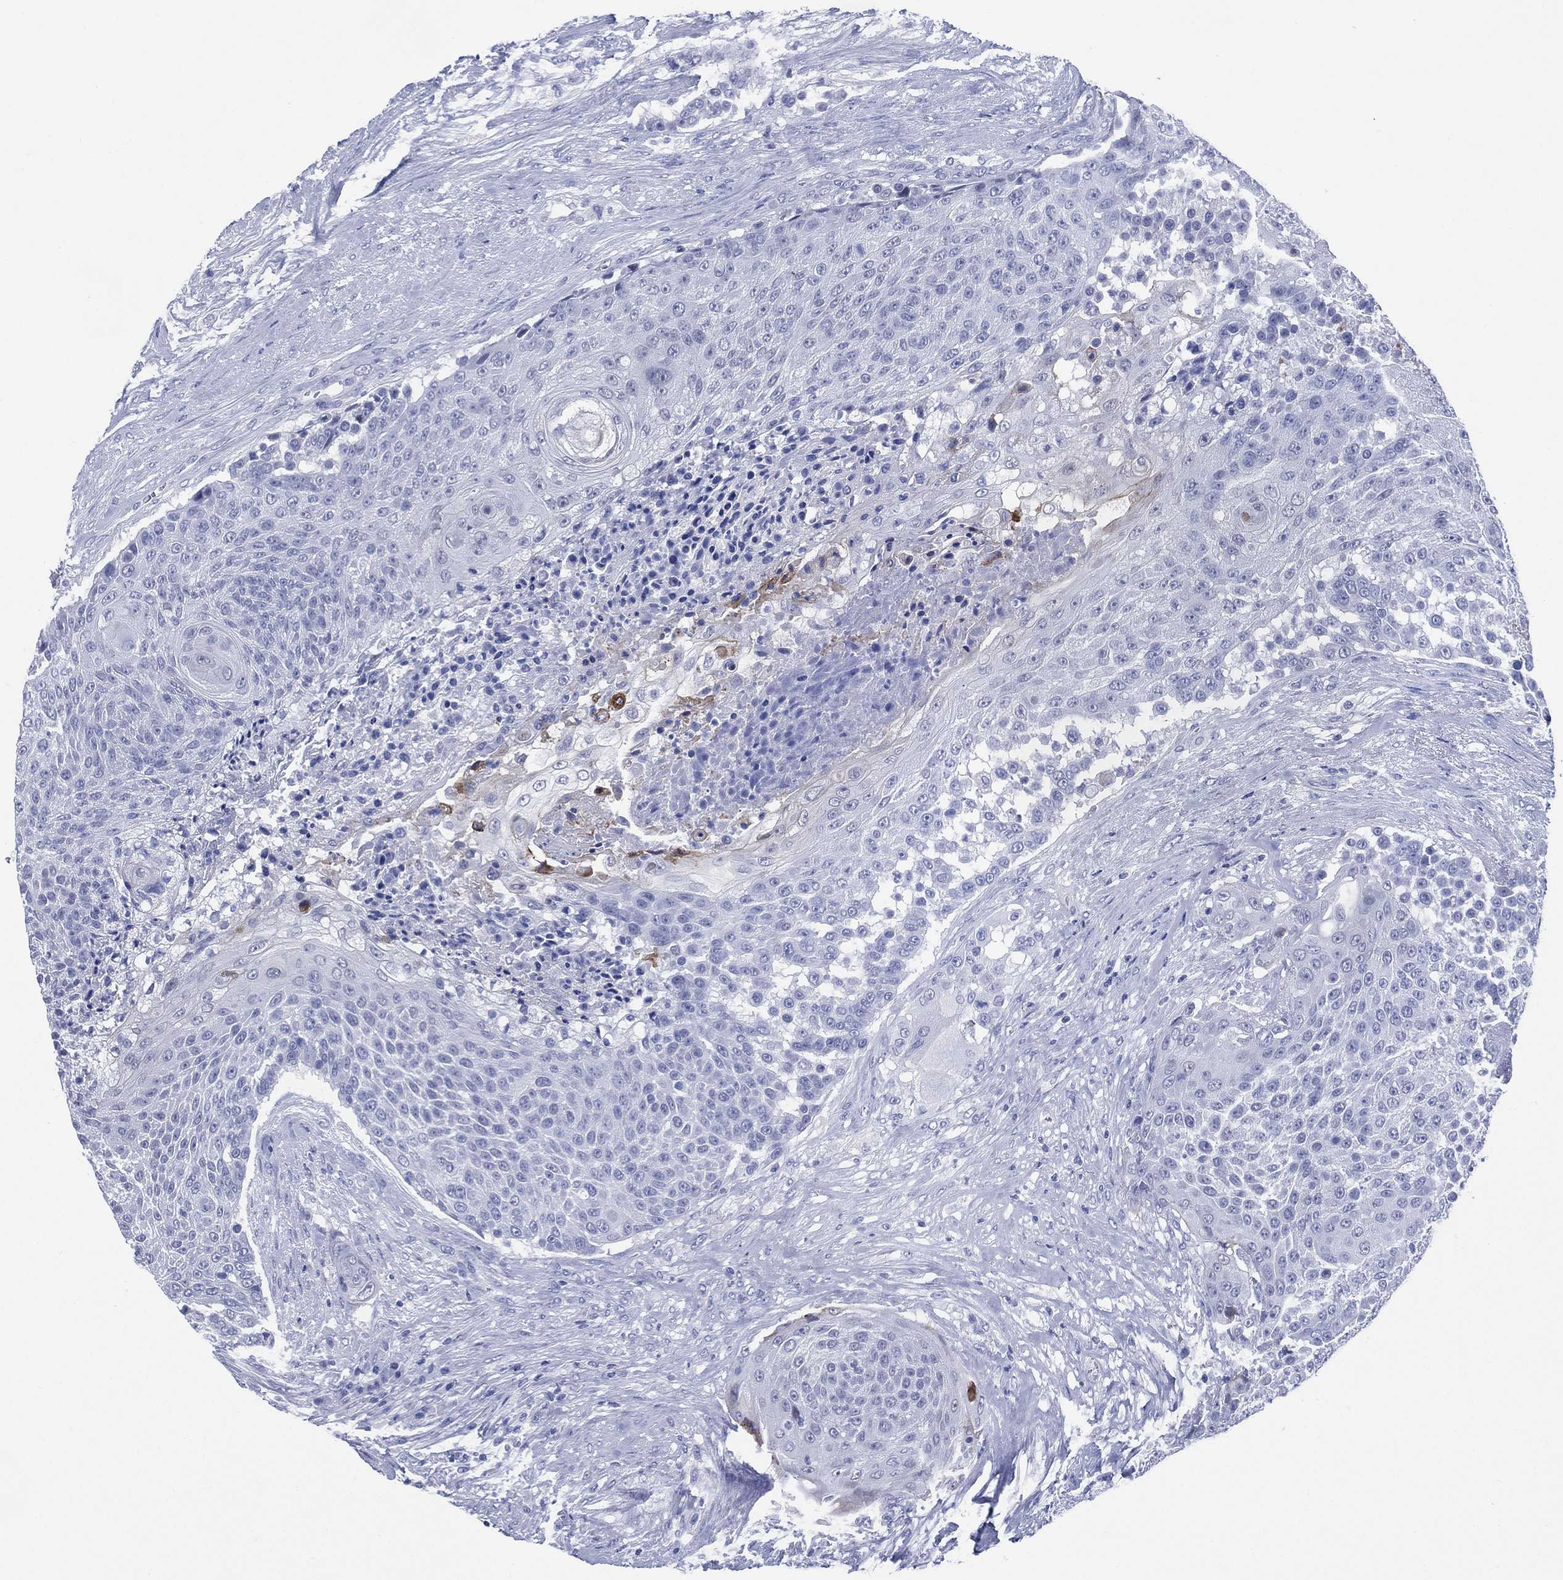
{"staining": {"intensity": "negative", "quantity": "none", "location": "none"}, "tissue": "urothelial cancer", "cell_type": "Tumor cells", "image_type": "cancer", "snomed": [{"axis": "morphology", "description": "Urothelial carcinoma, High grade"}, {"axis": "topography", "description": "Urinary bladder"}], "caption": "DAB immunohistochemical staining of human urothelial cancer displays no significant expression in tumor cells. (DAB (3,3'-diaminobenzidine) immunohistochemistry visualized using brightfield microscopy, high magnification).", "gene": "TMEM247", "patient": {"sex": "female", "age": 63}}